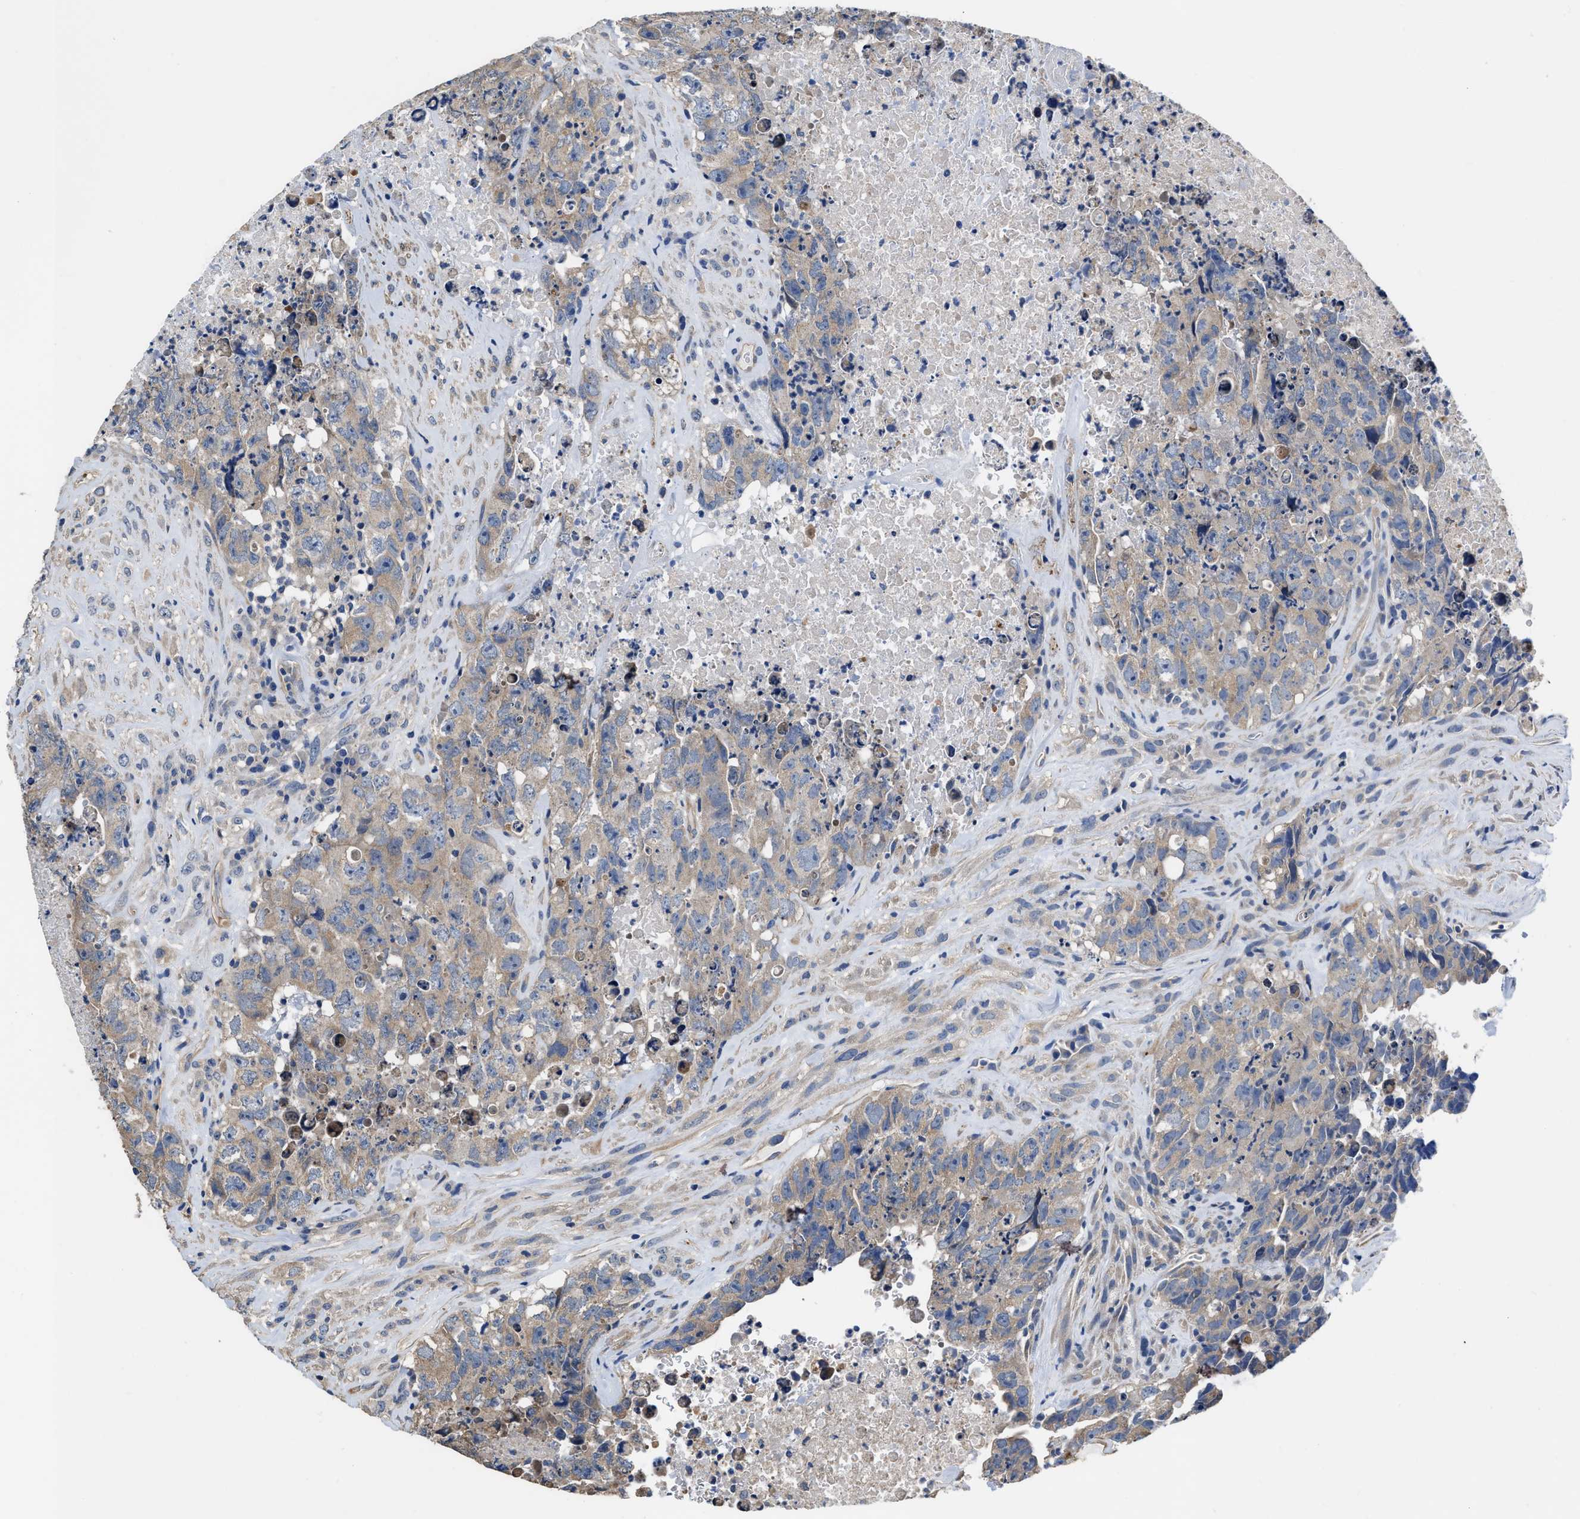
{"staining": {"intensity": "weak", "quantity": ">75%", "location": "cytoplasmic/membranous"}, "tissue": "testis cancer", "cell_type": "Tumor cells", "image_type": "cancer", "snomed": [{"axis": "morphology", "description": "Carcinoma, Embryonal, NOS"}, {"axis": "topography", "description": "Testis"}], "caption": "An image of testis embryonal carcinoma stained for a protein demonstrates weak cytoplasmic/membranous brown staining in tumor cells.", "gene": "C22orf42", "patient": {"sex": "male", "age": 32}}